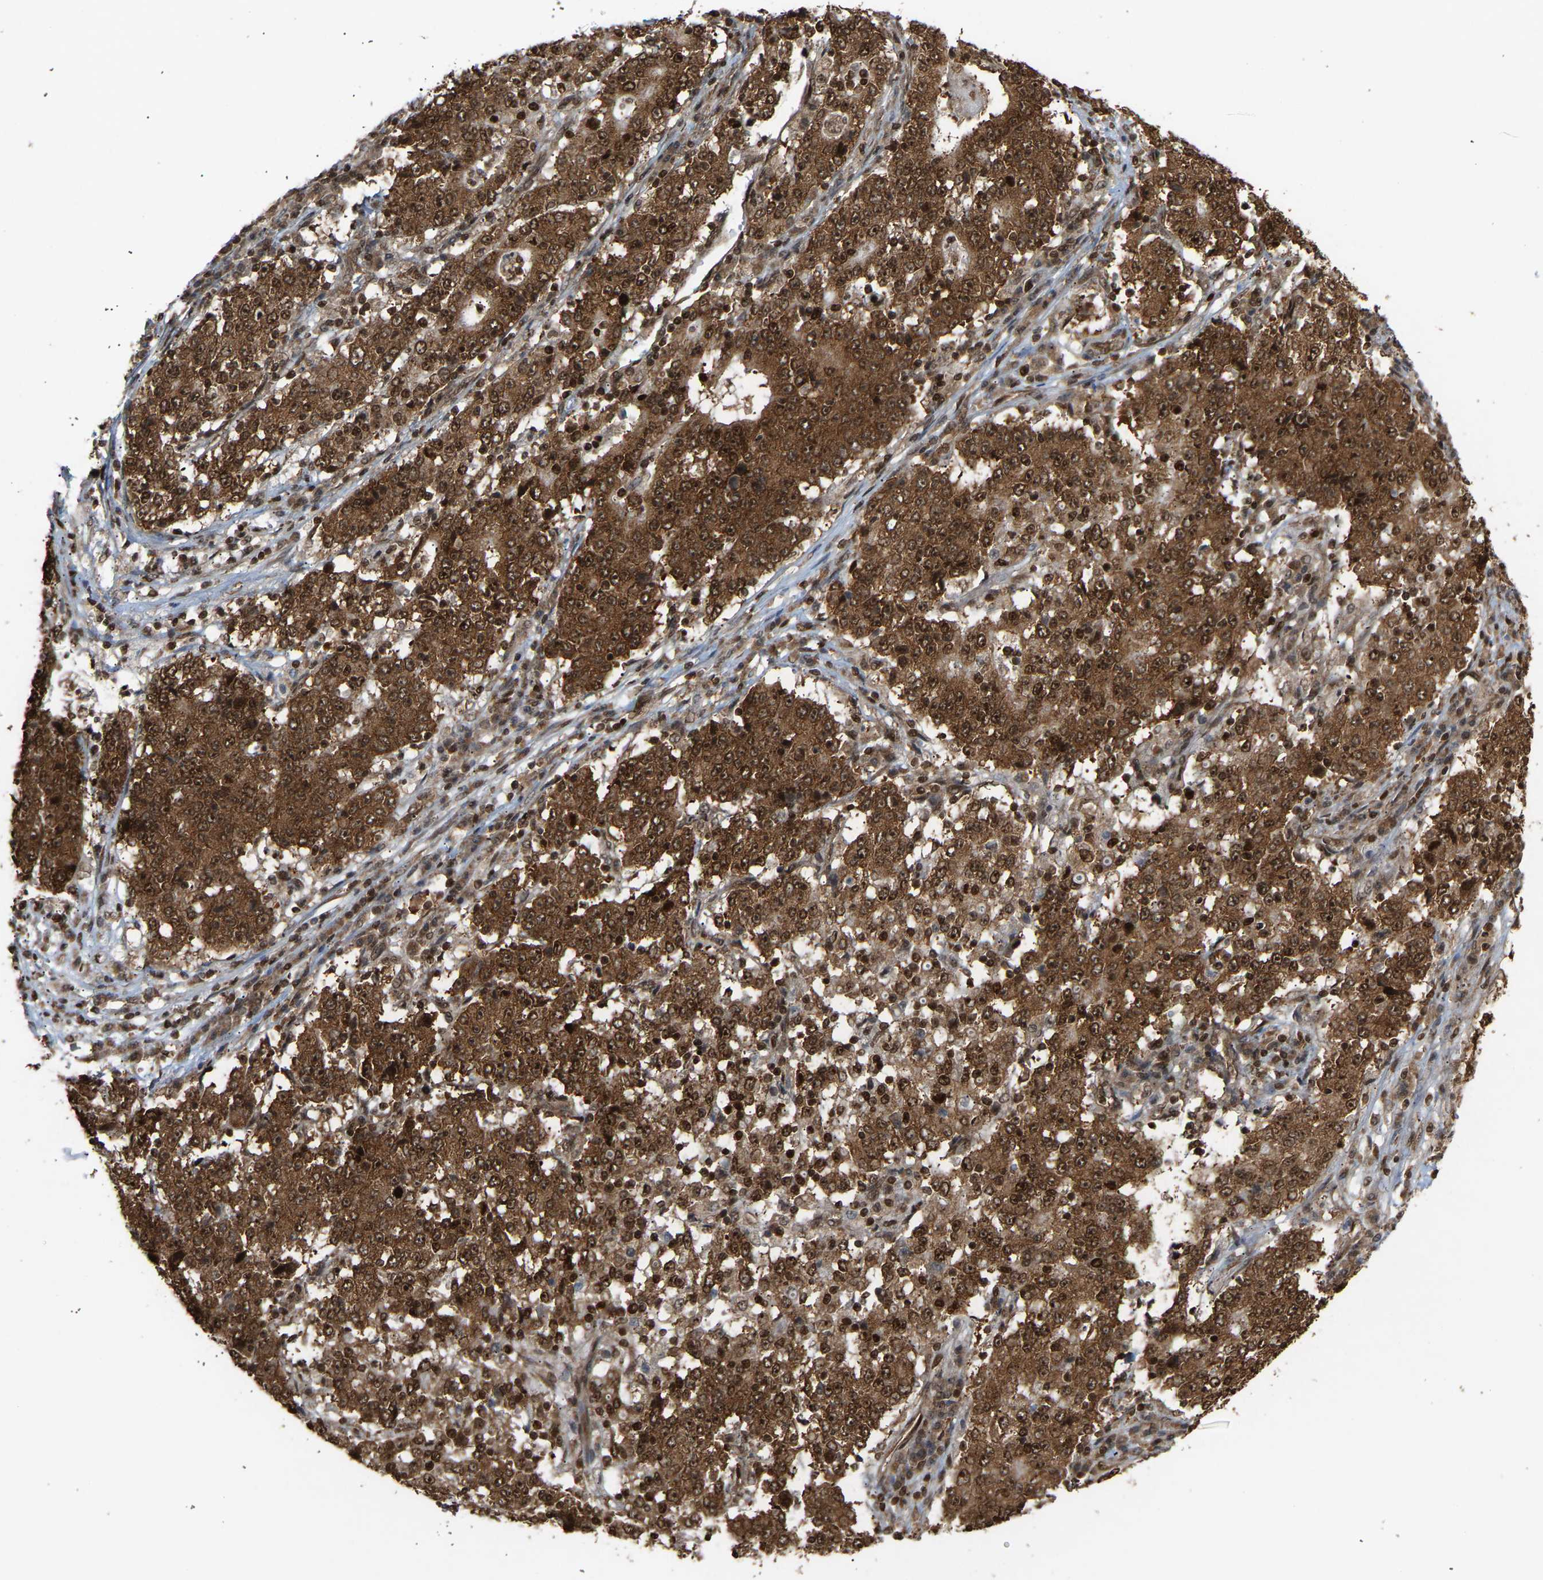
{"staining": {"intensity": "strong", "quantity": ">75%", "location": "cytoplasmic/membranous,nuclear"}, "tissue": "stomach cancer", "cell_type": "Tumor cells", "image_type": "cancer", "snomed": [{"axis": "morphology", "description": "Adenocarcinoma, NOS"}, {"axis": "topography", "description": "Stomach"}], "caption": "A high-resolution photomicrograph shows immunohistochemistry (IHC) staining of stomach cancer (adenocarcinoma), which reveals strong cytoplasmic/membranous and nuclear expression in approximately >75% of tumor cells.", "gene": "ALYREF", "patient": {"sex": "male", "age": 59}}